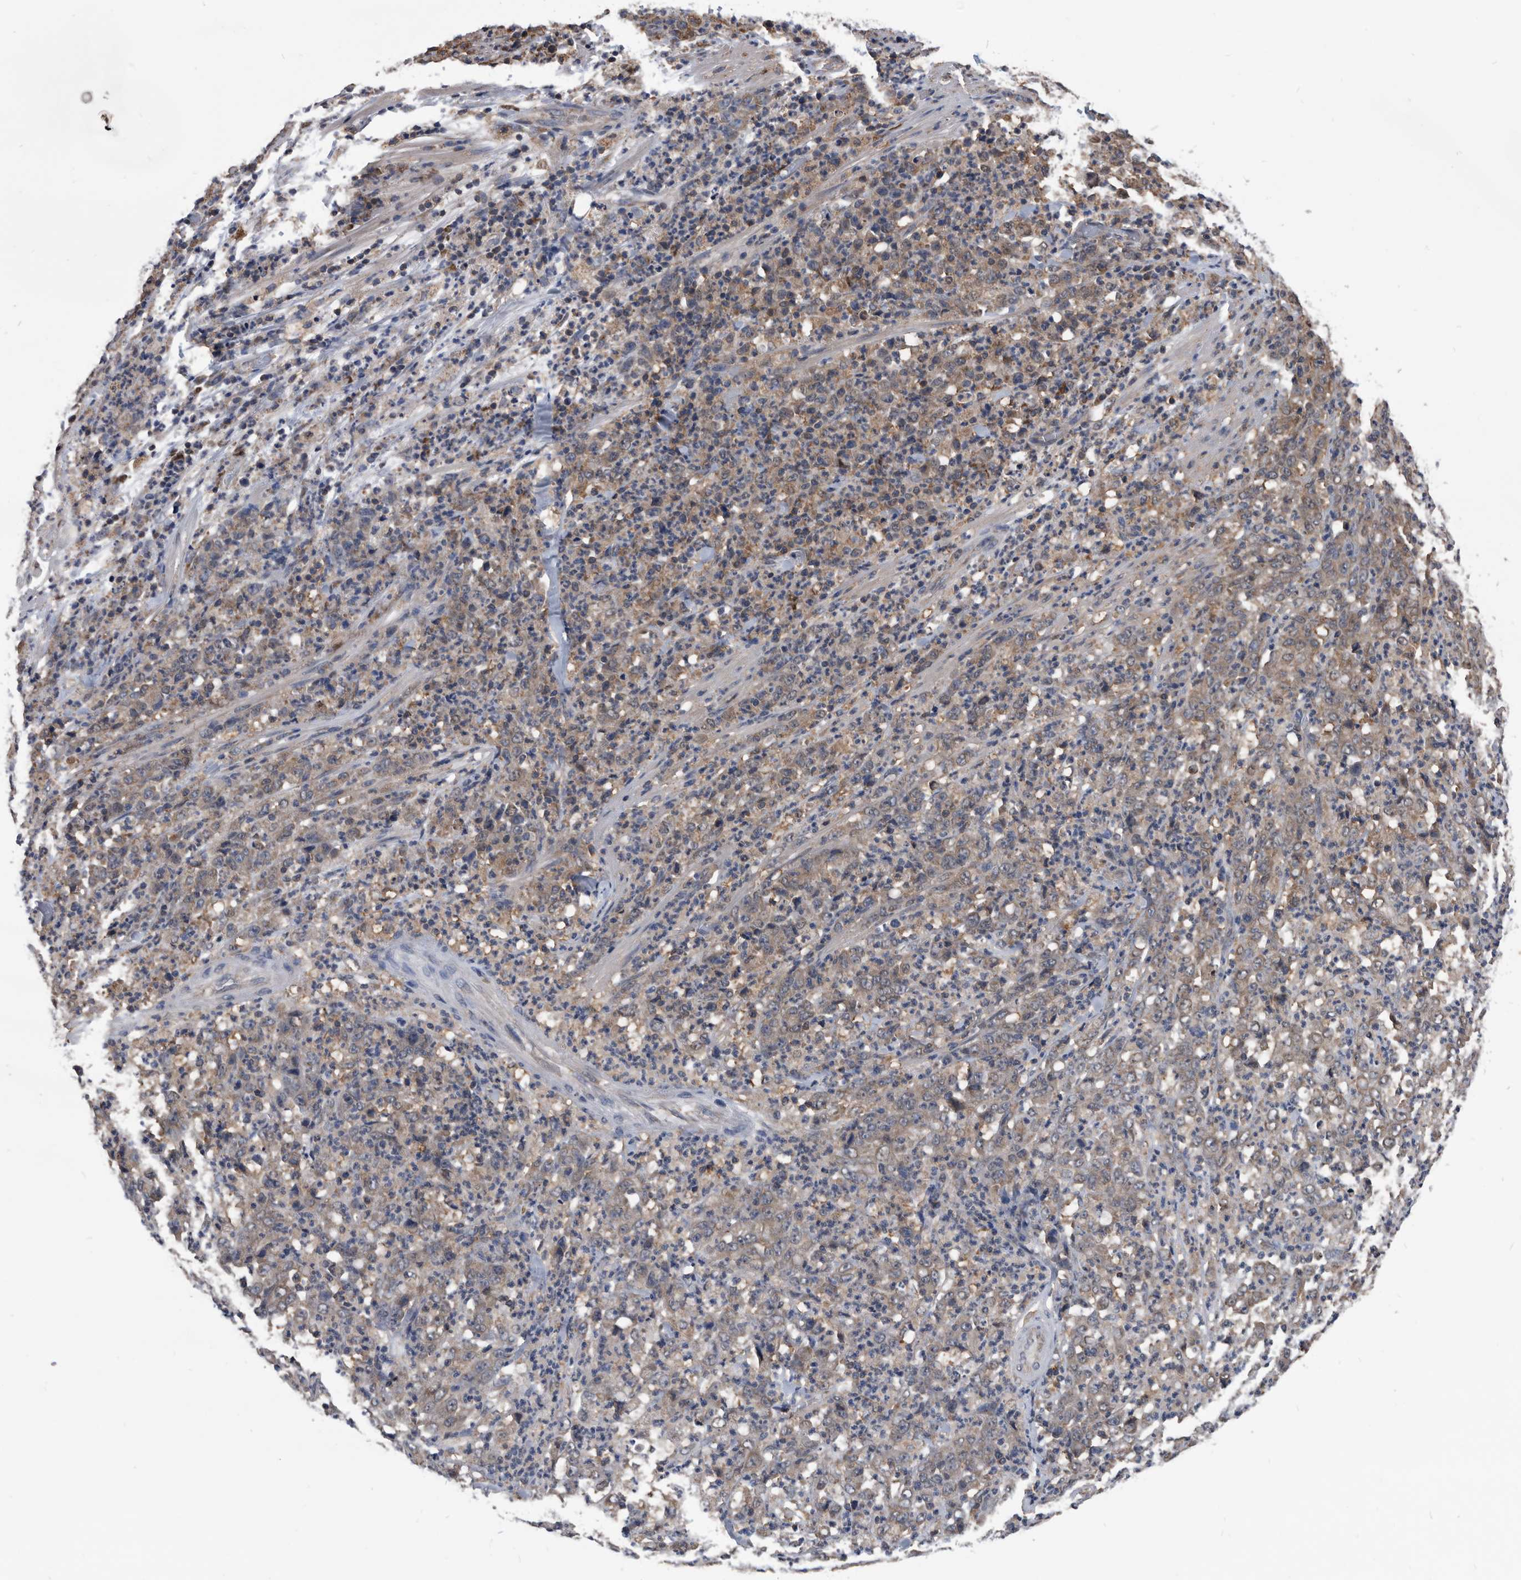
{"staining": {"intensity": "moderate", "quantity": ">75%", "location": "cytoplasmic/membranous"}, "tissue": "stomach cancer", "cell_type": "Tumor cells", "image_type": "cancer", "snomed": [{"axis": "morphology", "description": "Adenocarcinoma, NOS"}, {"axis": "topography", "description": "Stomach, lower"}], "caption": "High-power microscopy captured an immunohistochemistry histopathology image of adenocarcinoma (stomach), revealing moderate cytoplasmic/membranous positivity in approximately >75% of tumor cells.", "gene": "NRBP1", "patient": {"sex": "female", "age": 71}}